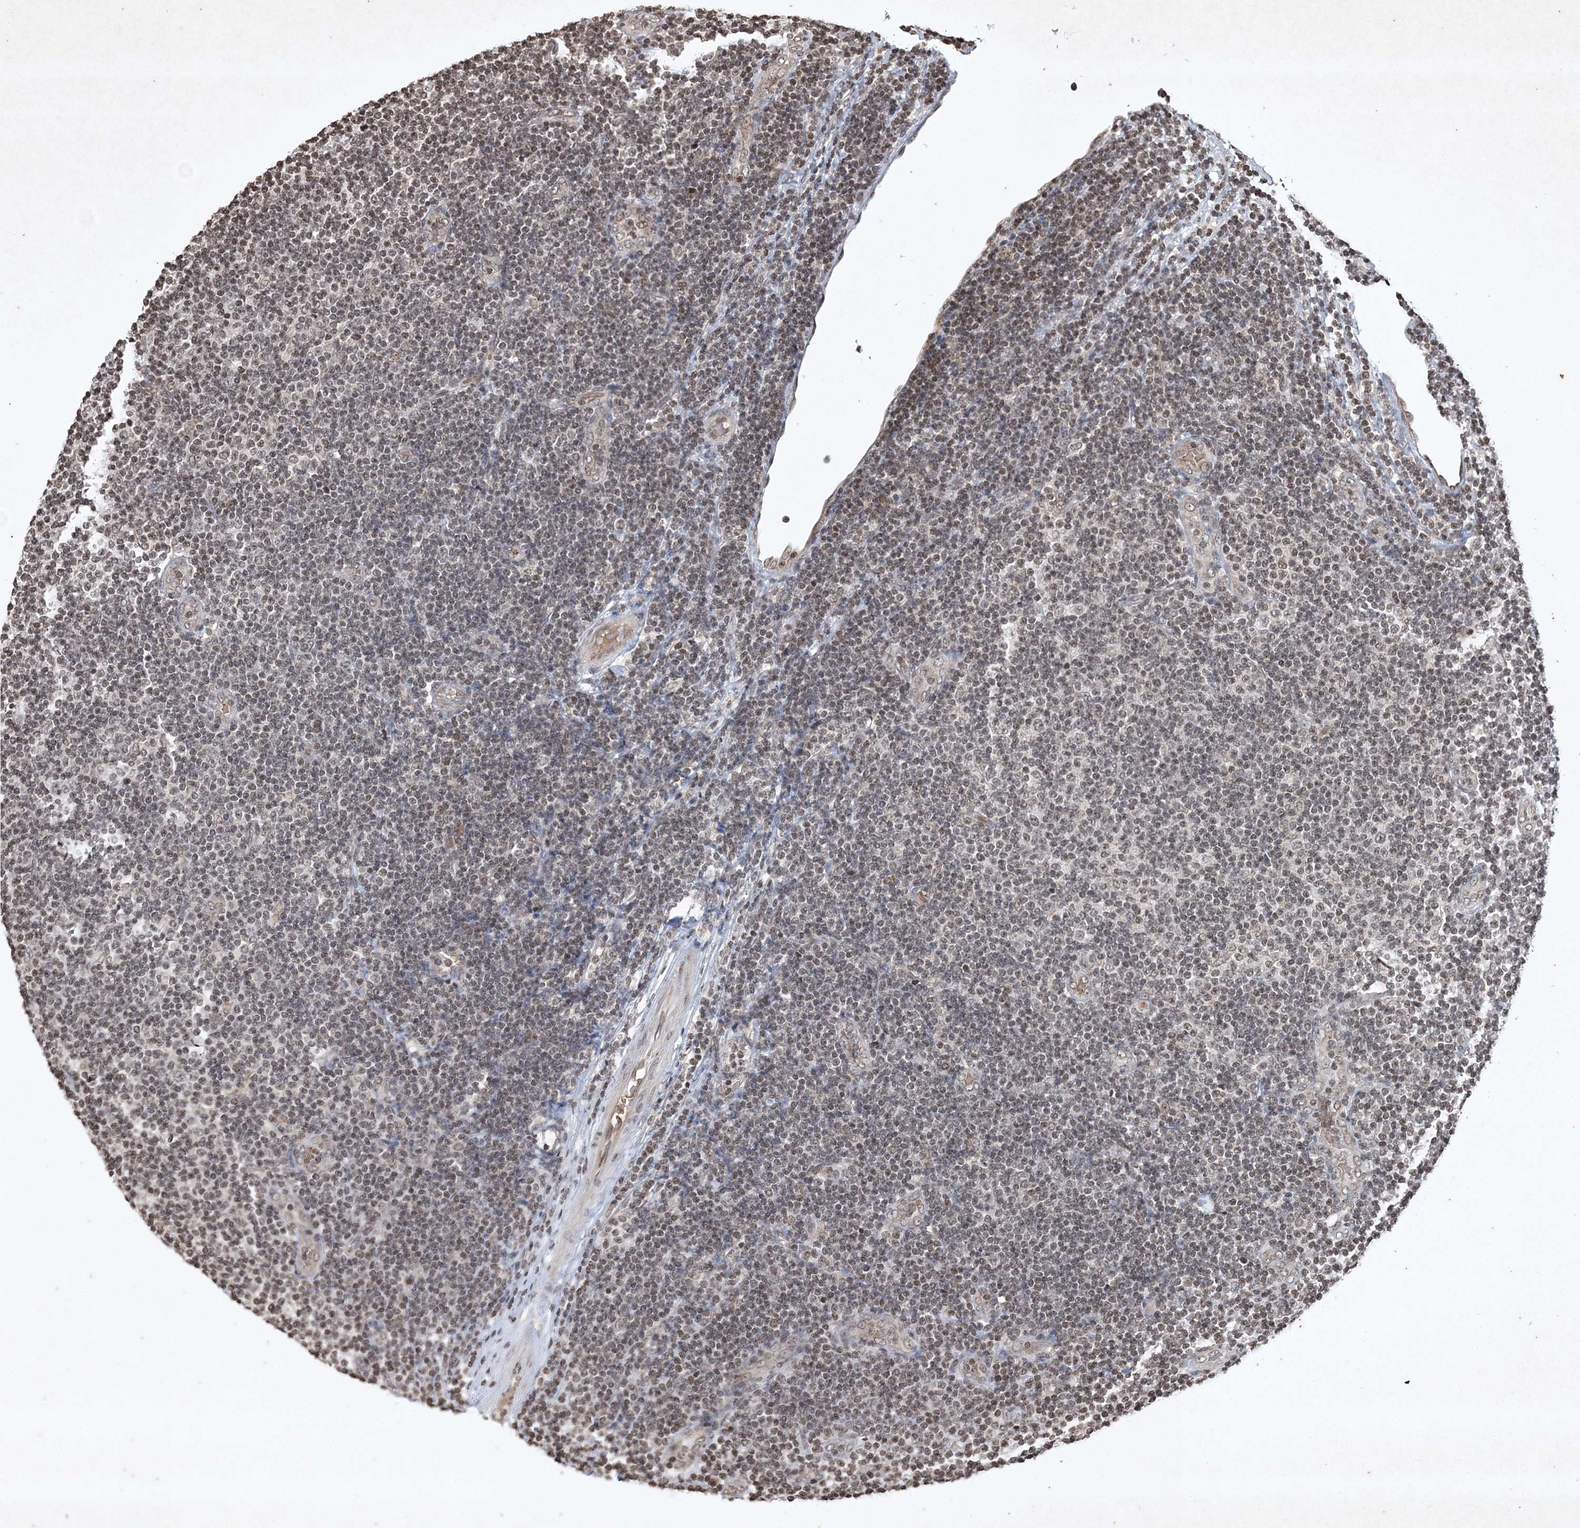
{"staining": {"intensity": "negative", "quantity": "none", "location": "none"}, "tissue": "lymphoma", "cell_type": "Tumor cells", "image_type": "cancer", "snomed": [{"axis": "morphology", "description": "Malignant lymphoma, non-Hodgkin's type, Low grade"}, {"axis": "topography", "description": "Lymph node"}], "caption": "Image shows no significant protein expression in tumor cells of lymphoma. (DAB immunohistochemistry (IHC) with hematoxylin counter stain).", "gene": "NEDD9", "patient": {"sex": "male", "age": 83}}